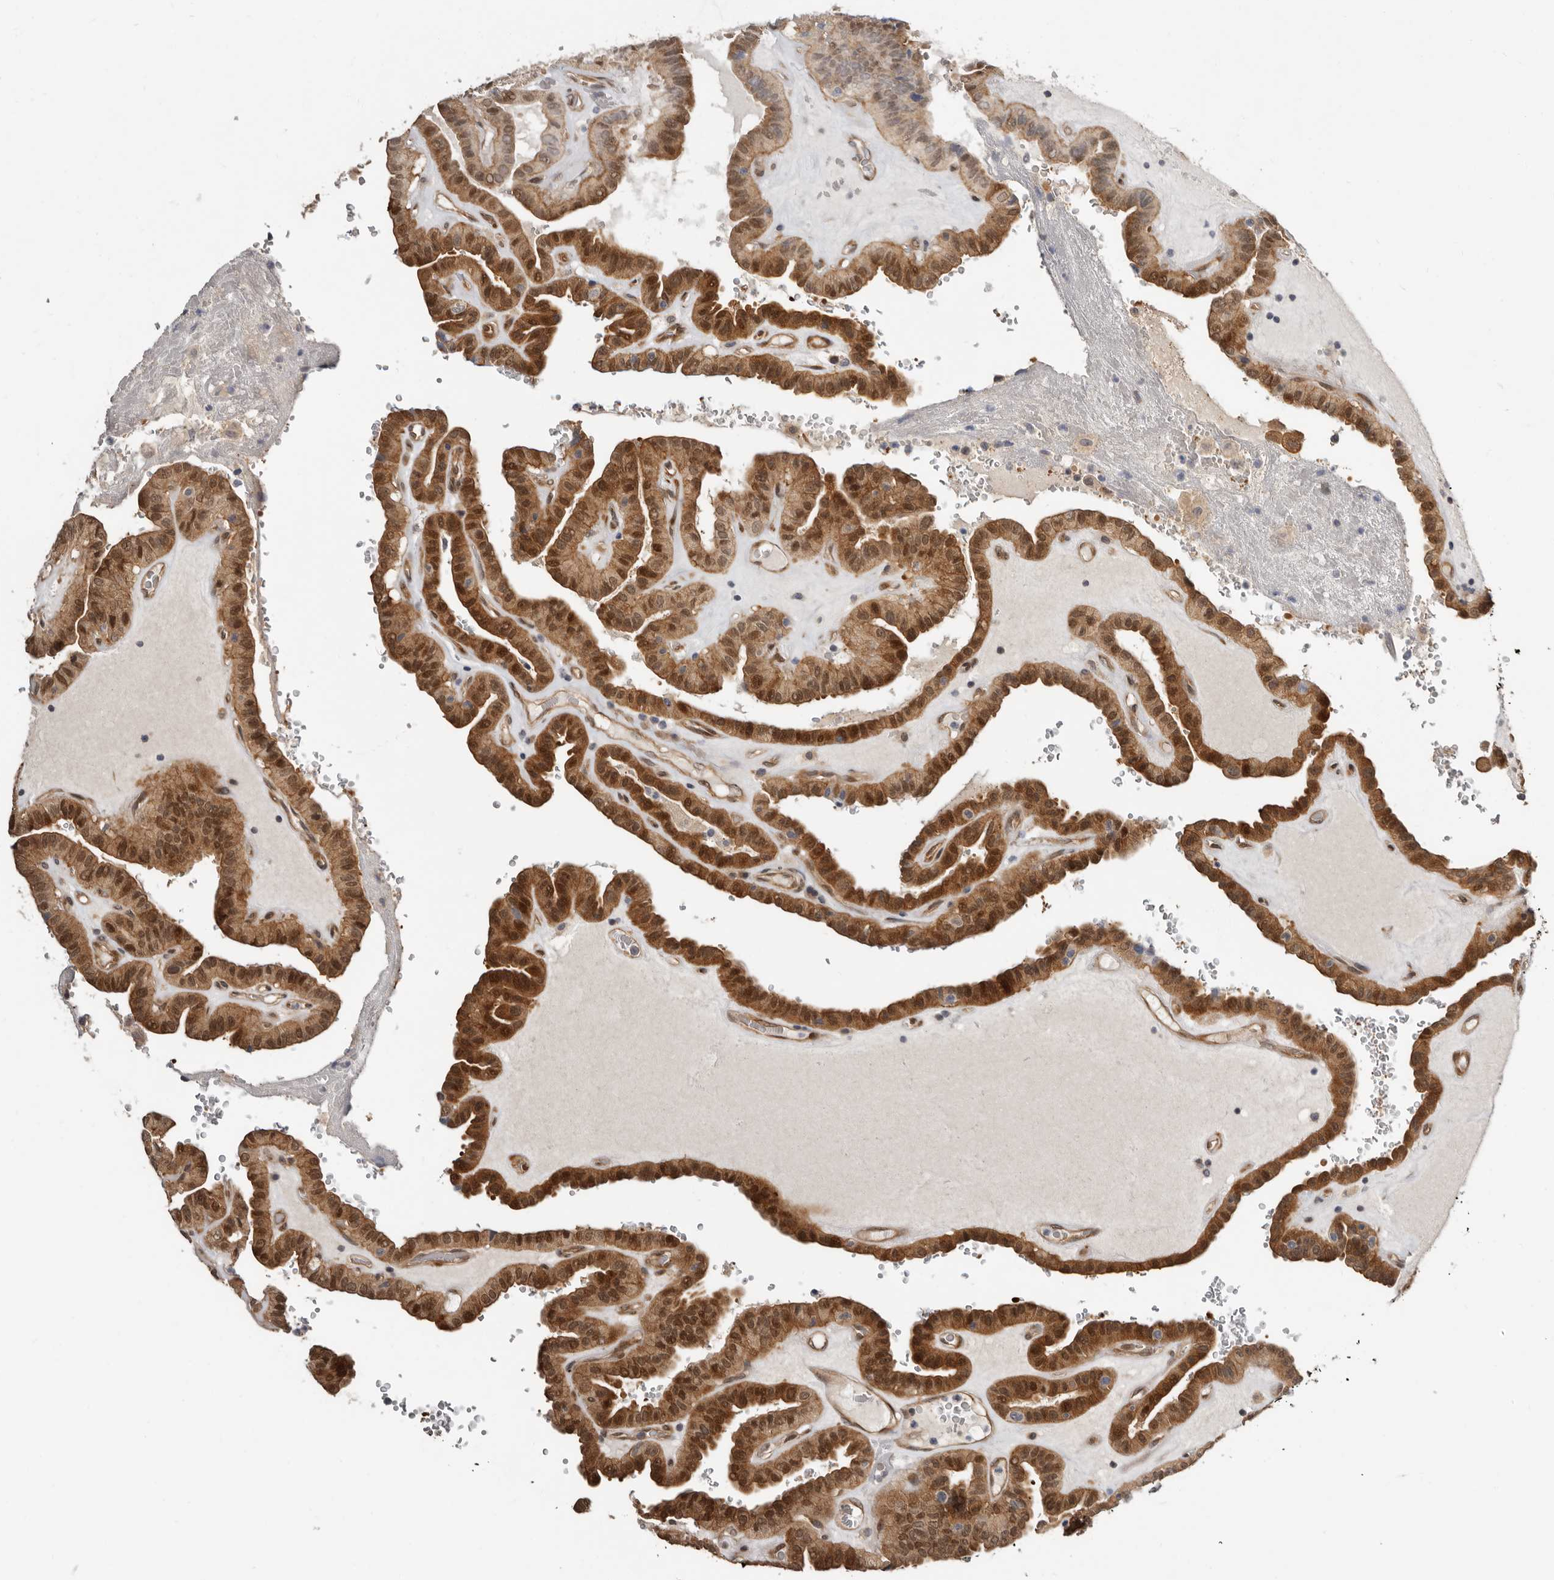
{"staining": {"intensity": "strong", "quantity": ">75%", "location": "cytoplasmic/membranous,nuclear"}, "tissue": "thyroid cancer", "cell_type": "Tumor cells", "image_type": "cancer", "snomed": [{"axis": "morphology", "description": "Papillary adenocarcinoma, NOS"}, {"axis": "topography", "description": "Thyroid gland"}], "caption": "Immunohistochemical staining of thyroid papillary adenocarcinoma shows strong cytoplasmic/membranous and nuclear protein expression in about >75% of tumor cells.", "gene": "SBDS", "patient": {"sex": "male", "age": 77}}